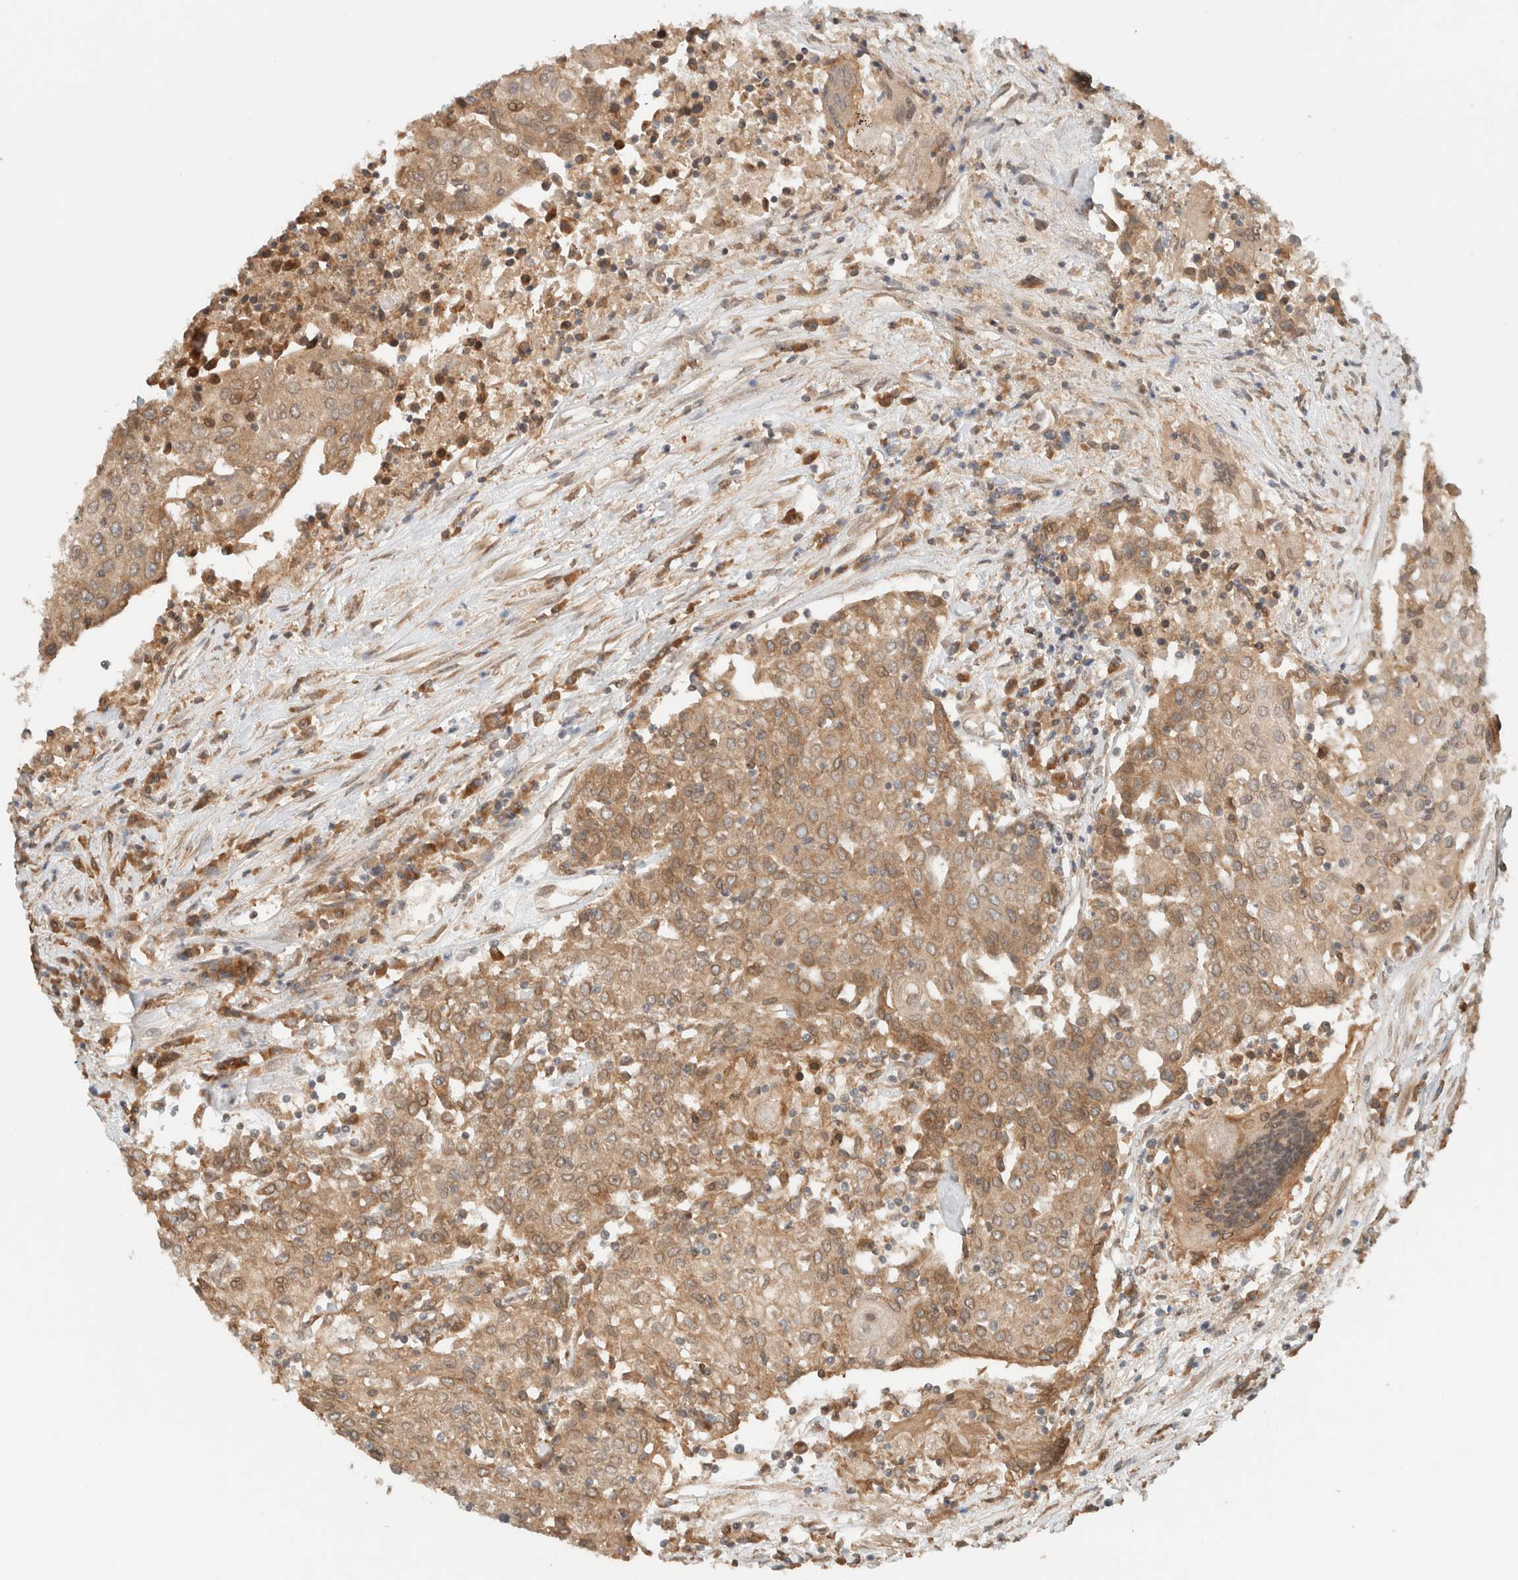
{"staining": {"intensity": "moderate", "quantity": ">75%", "location": "cytoplasmic/membranous"}, "tissue": "urothelial cancer", "cell_type": "Tumor cells", "image_type": "cancer", "snomed": [{"axis": "morphology", "description": "Urothelial carcinoma, High grade"}, {"axis": "topography", "description": "Urinary bladder"}], "caption": "A medium amount of moderate cytoplasmic/membranous expression is identified in about >75% of tumor cells in urothelial cancer tissue.", "gene": "ARFGEF2", "patient": {"sex": "female", "age": 85}}